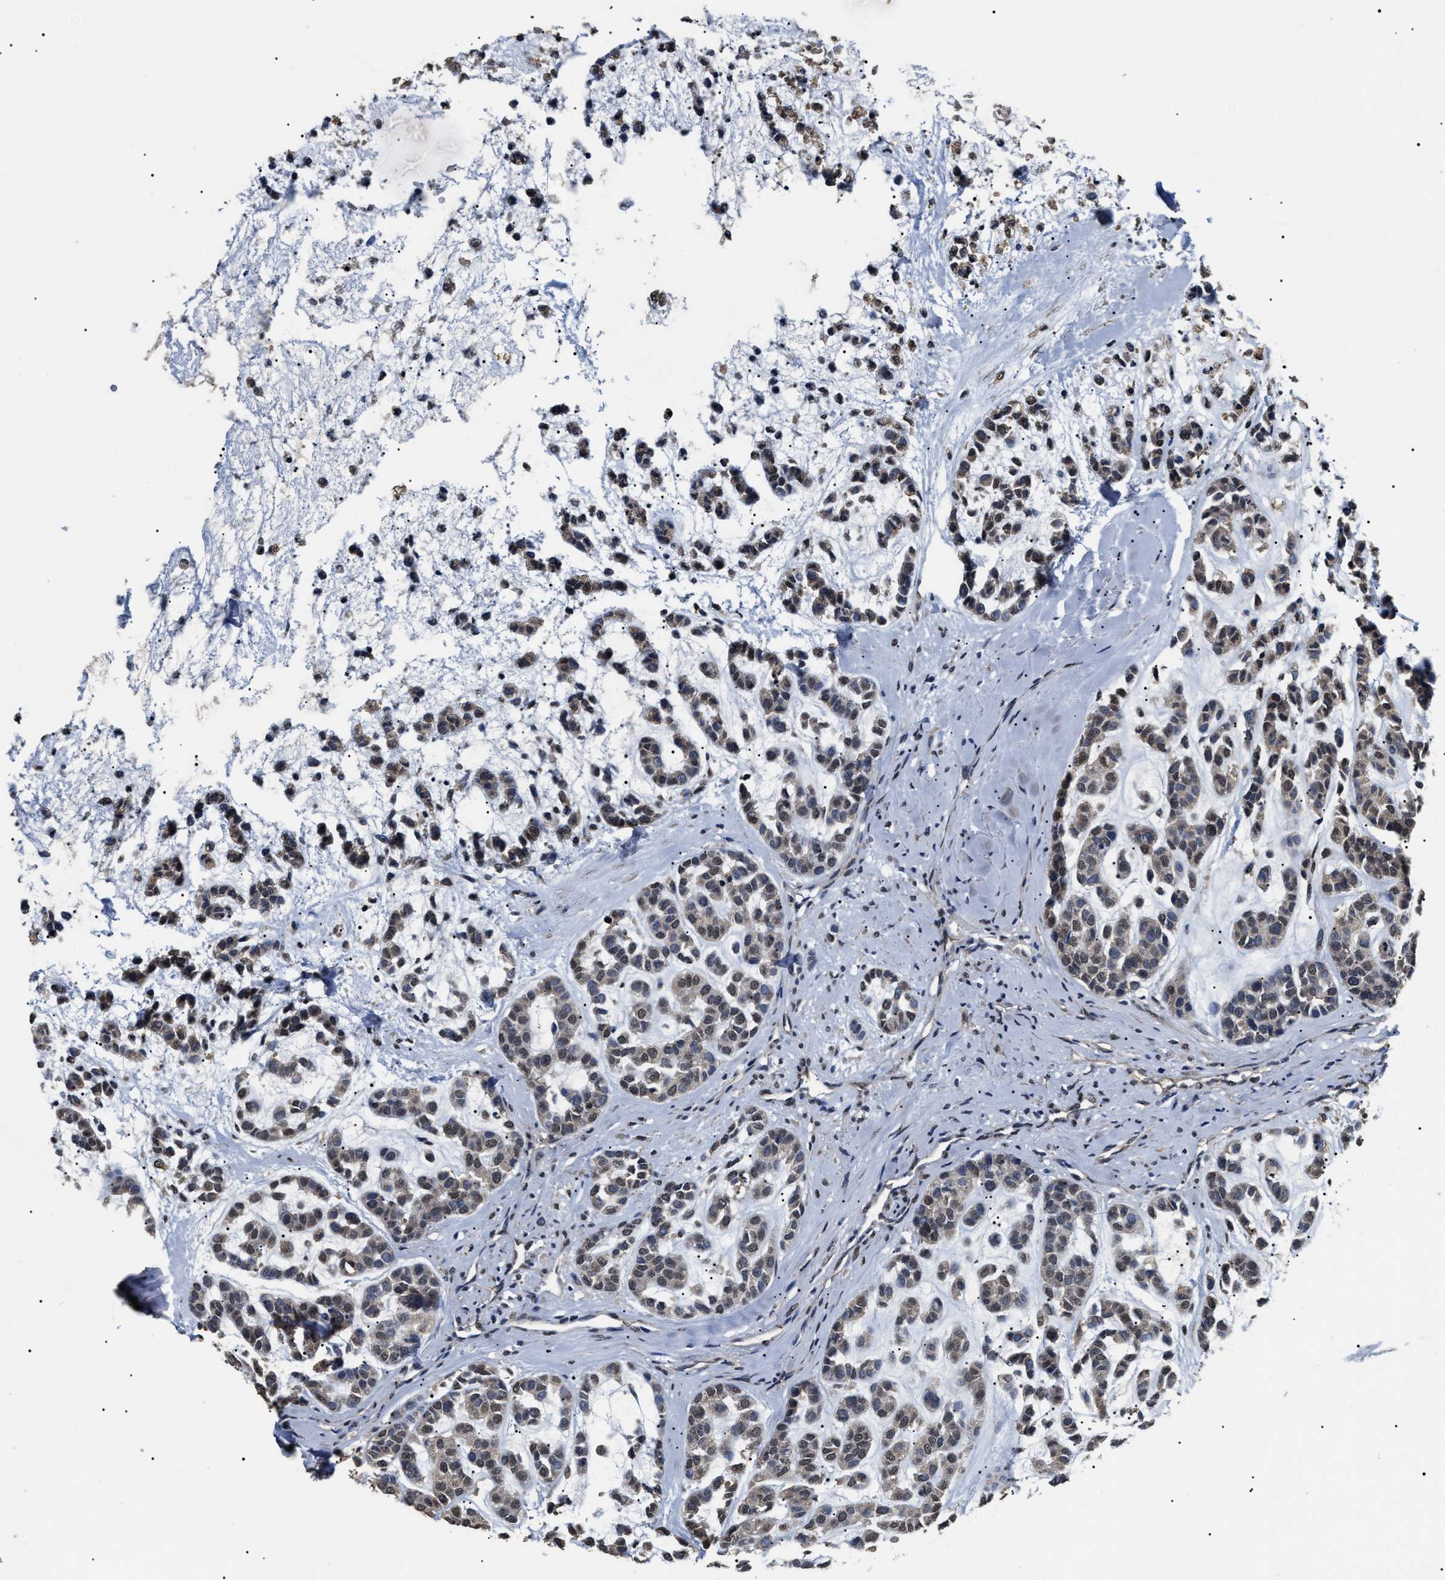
{"staining": {"intensity": "weak", "quantity": "25%-75%", "location": "cytoplasmic/membranous,nuclear"}, "tissue": "head and neck cancer", "cell_type": "Tumor cells", "image_type": "cancer", "snomed": [{"axis": "morphology", "description": "Adenocarcinoma, NOS"}, {"axis": "morphology", "description": "Adenoma, NOS"}, {"axis": "topography", "description": "Head-Neck"}], "caption": "Protein staining of head and neck adenoma tissue exhibits weak cytoplasmic/membranous and nuclear staining in approximately 25%-75% of tumor cells.", "gene": "PSMD8", "patient": {"sex": "female", "age": 55}}